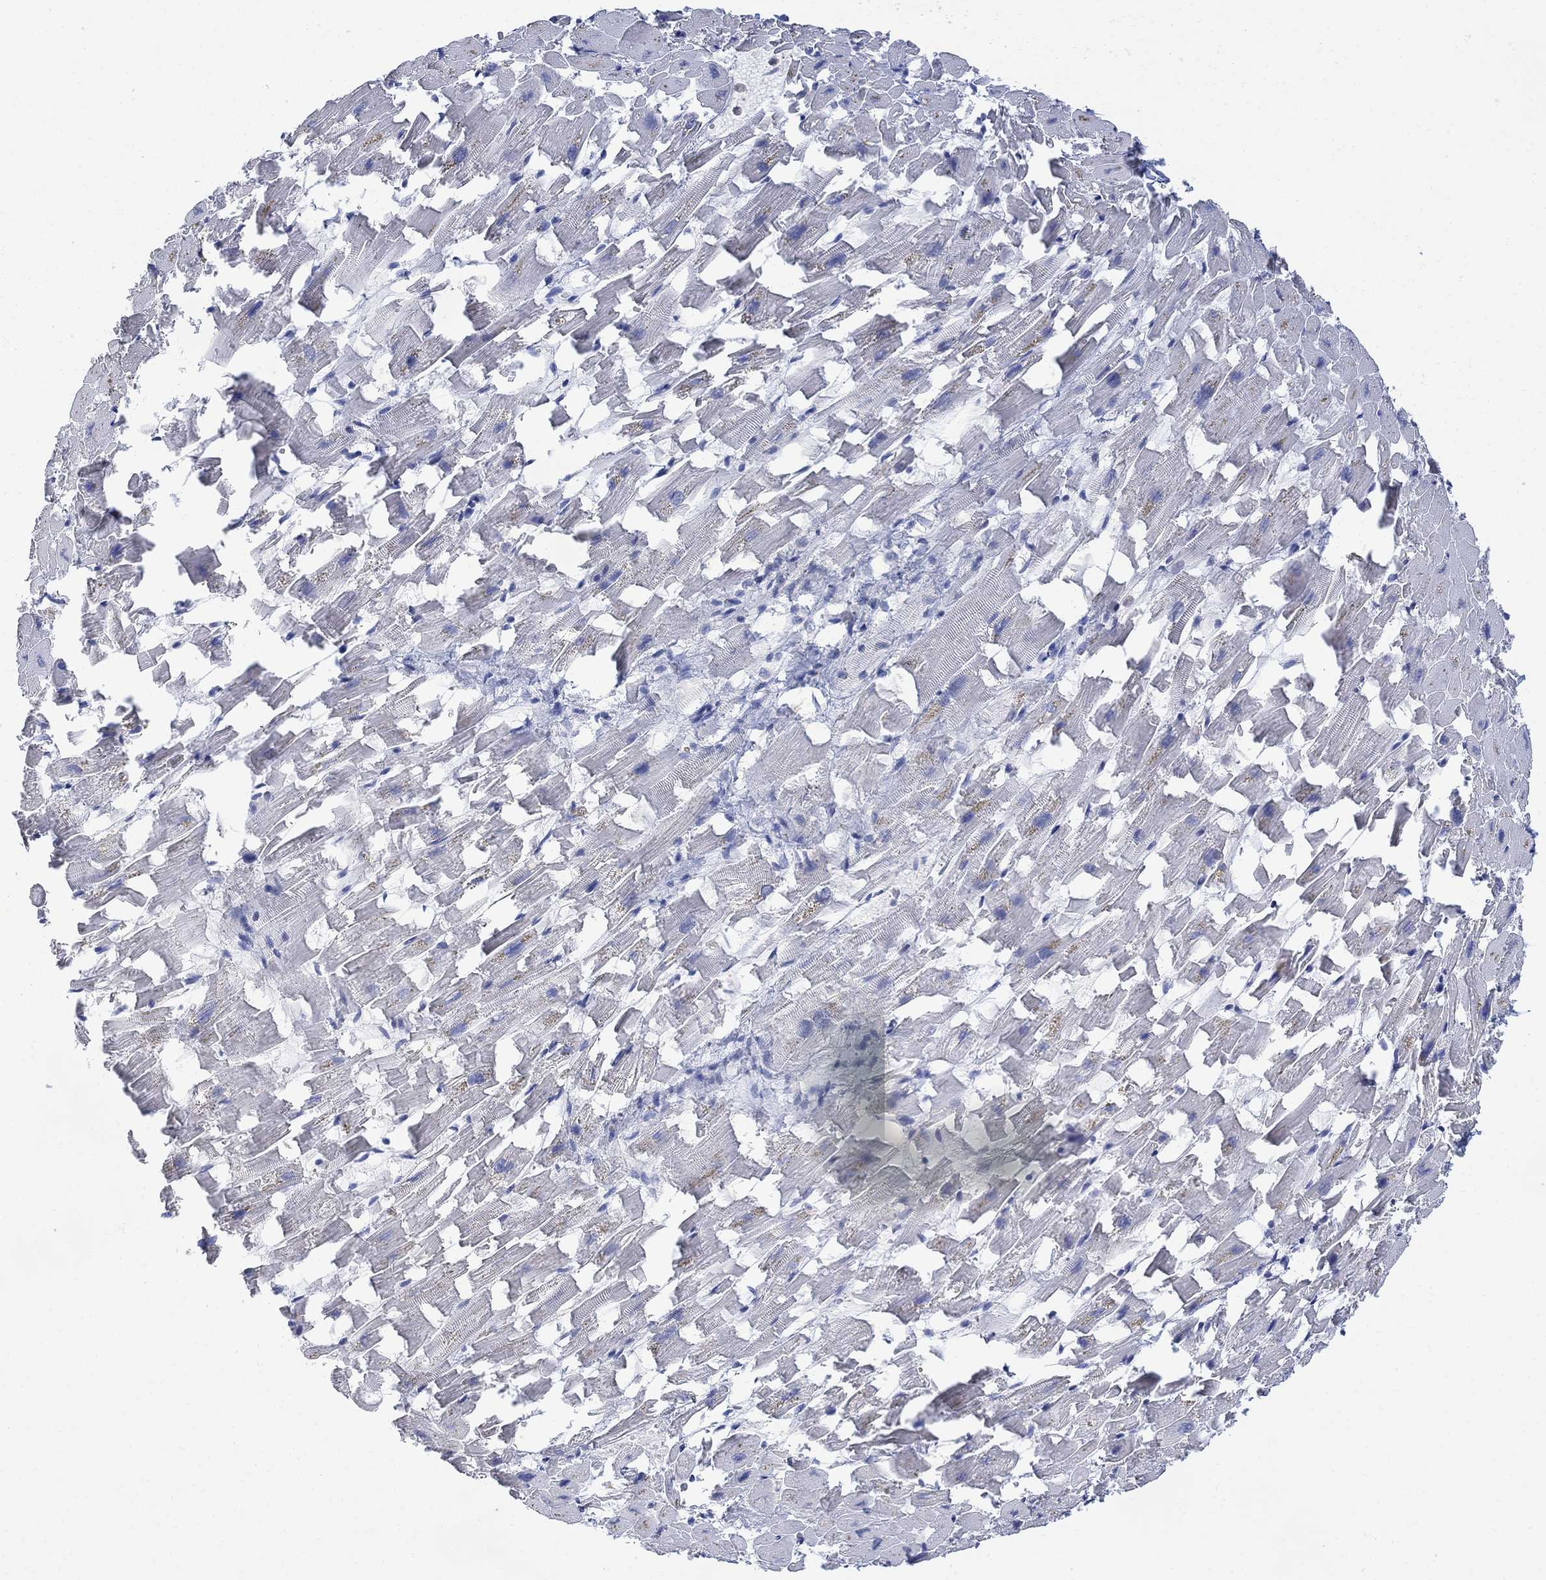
{"staining": {"intensity": "negative", "quantity": "none", "location": "none"}, "tissue": "heart muscle", "cell_type": "Cardiomyocytes", "image_type": "normal", "snomed": [{"axis": "morphology", "description": "Normal tissue, NOS"}, {"axis": "topography", "description": "Heart"}], "caption": "Micrograph shows no protein staining in cardiomyocytes of benign heart muscle. (DAB immunohistochemistry (IHC) visualized using brightfield microscopy, high magnification).", "gene": "FBP2", "patient": {"sex": "female", "age": 64}}